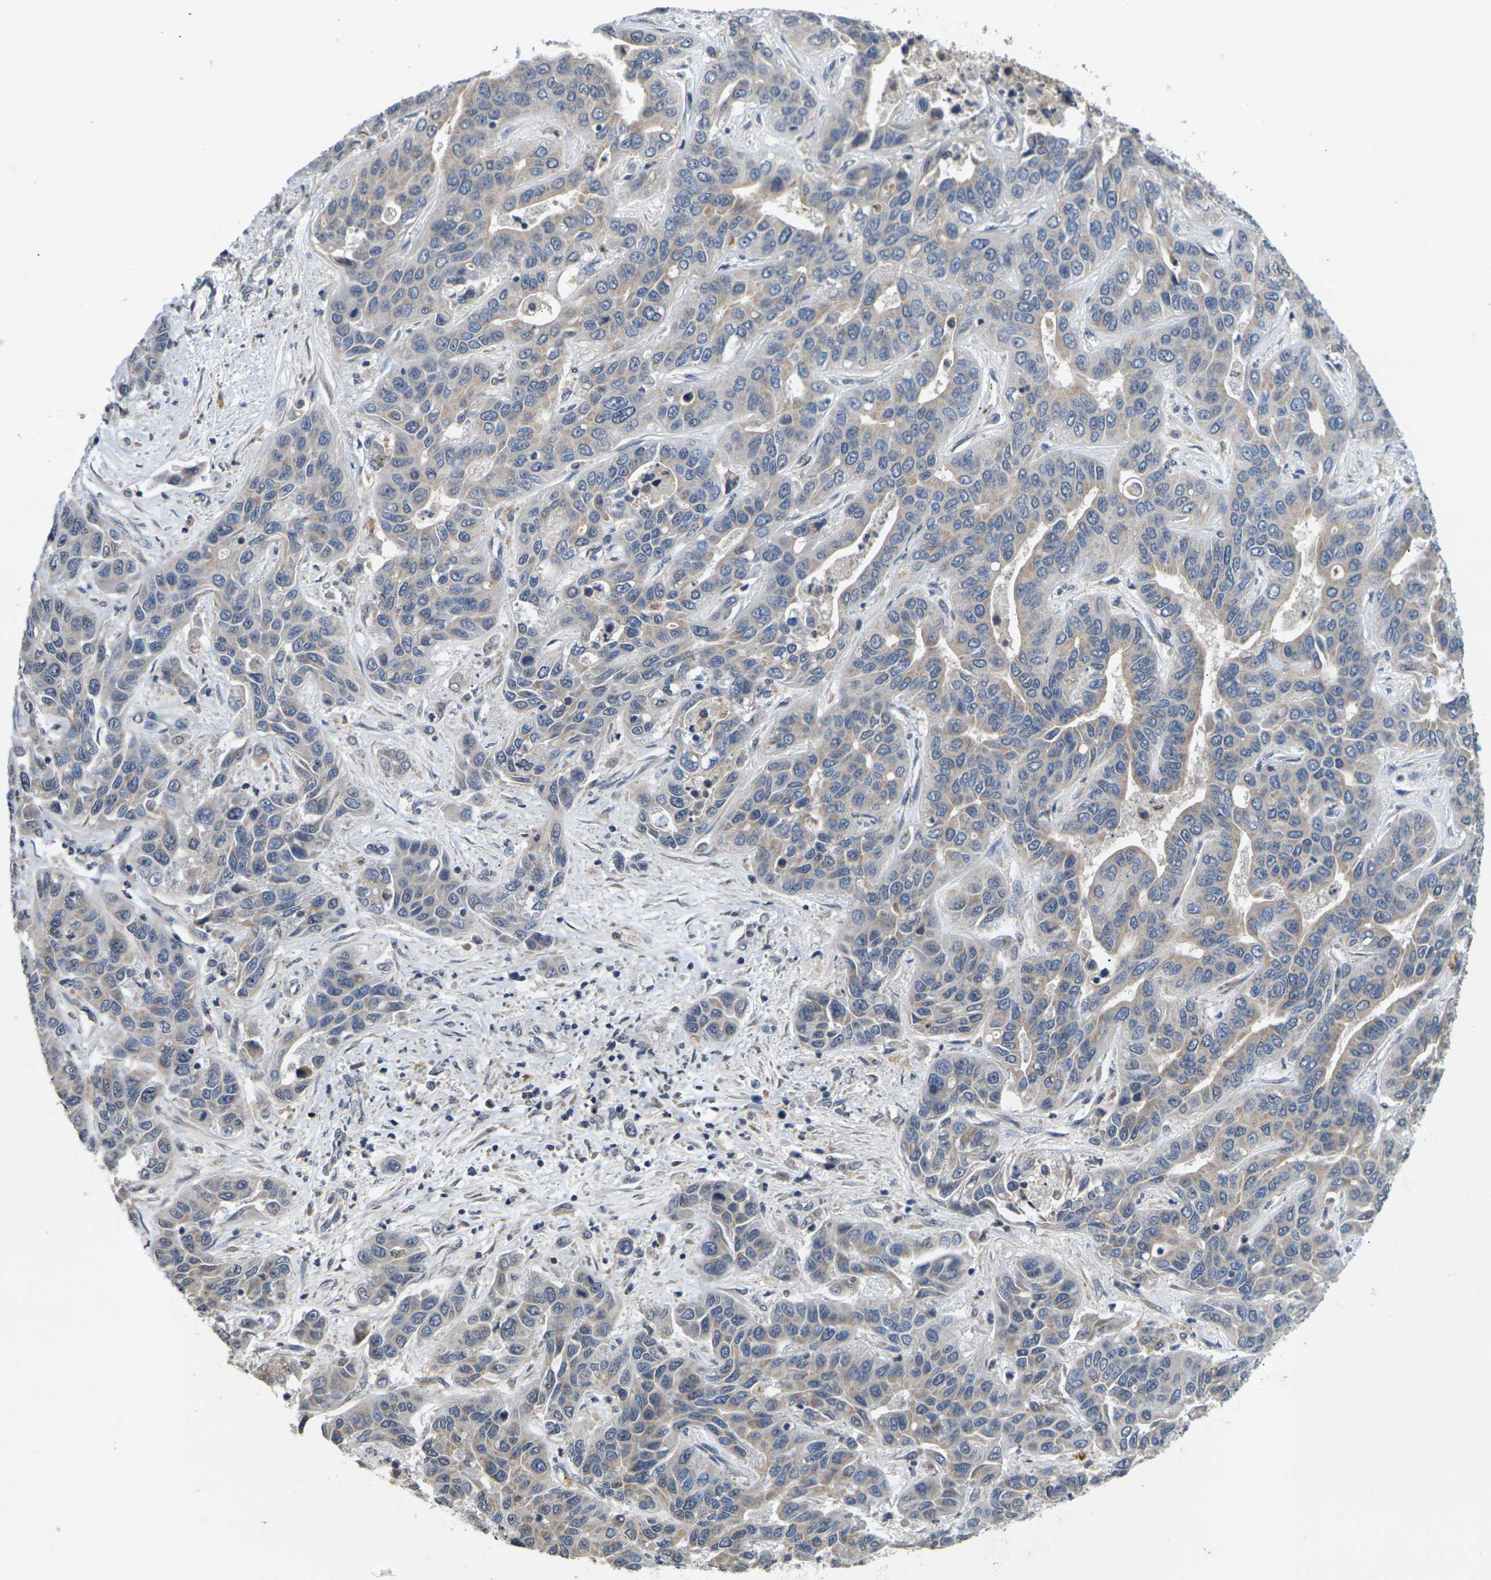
{"staining": {"intensity": "weak", "quantity": "<25%", "location": "cytoplasmic/membranous"}, "tissue": "liver cancer", "cell_type": "Tumor cells", "image_type": "cancer", "snomed": [{"axis": "morphology", "description": "Cholangiocarcinoma"}, {"axis": "topography", "description": "Liver"}], "caption": "Tumor cells are negative for brown protein staining in liver cancer.", "gene": "SLC2A2", "patient": {"sex": "female", "age": 52}}